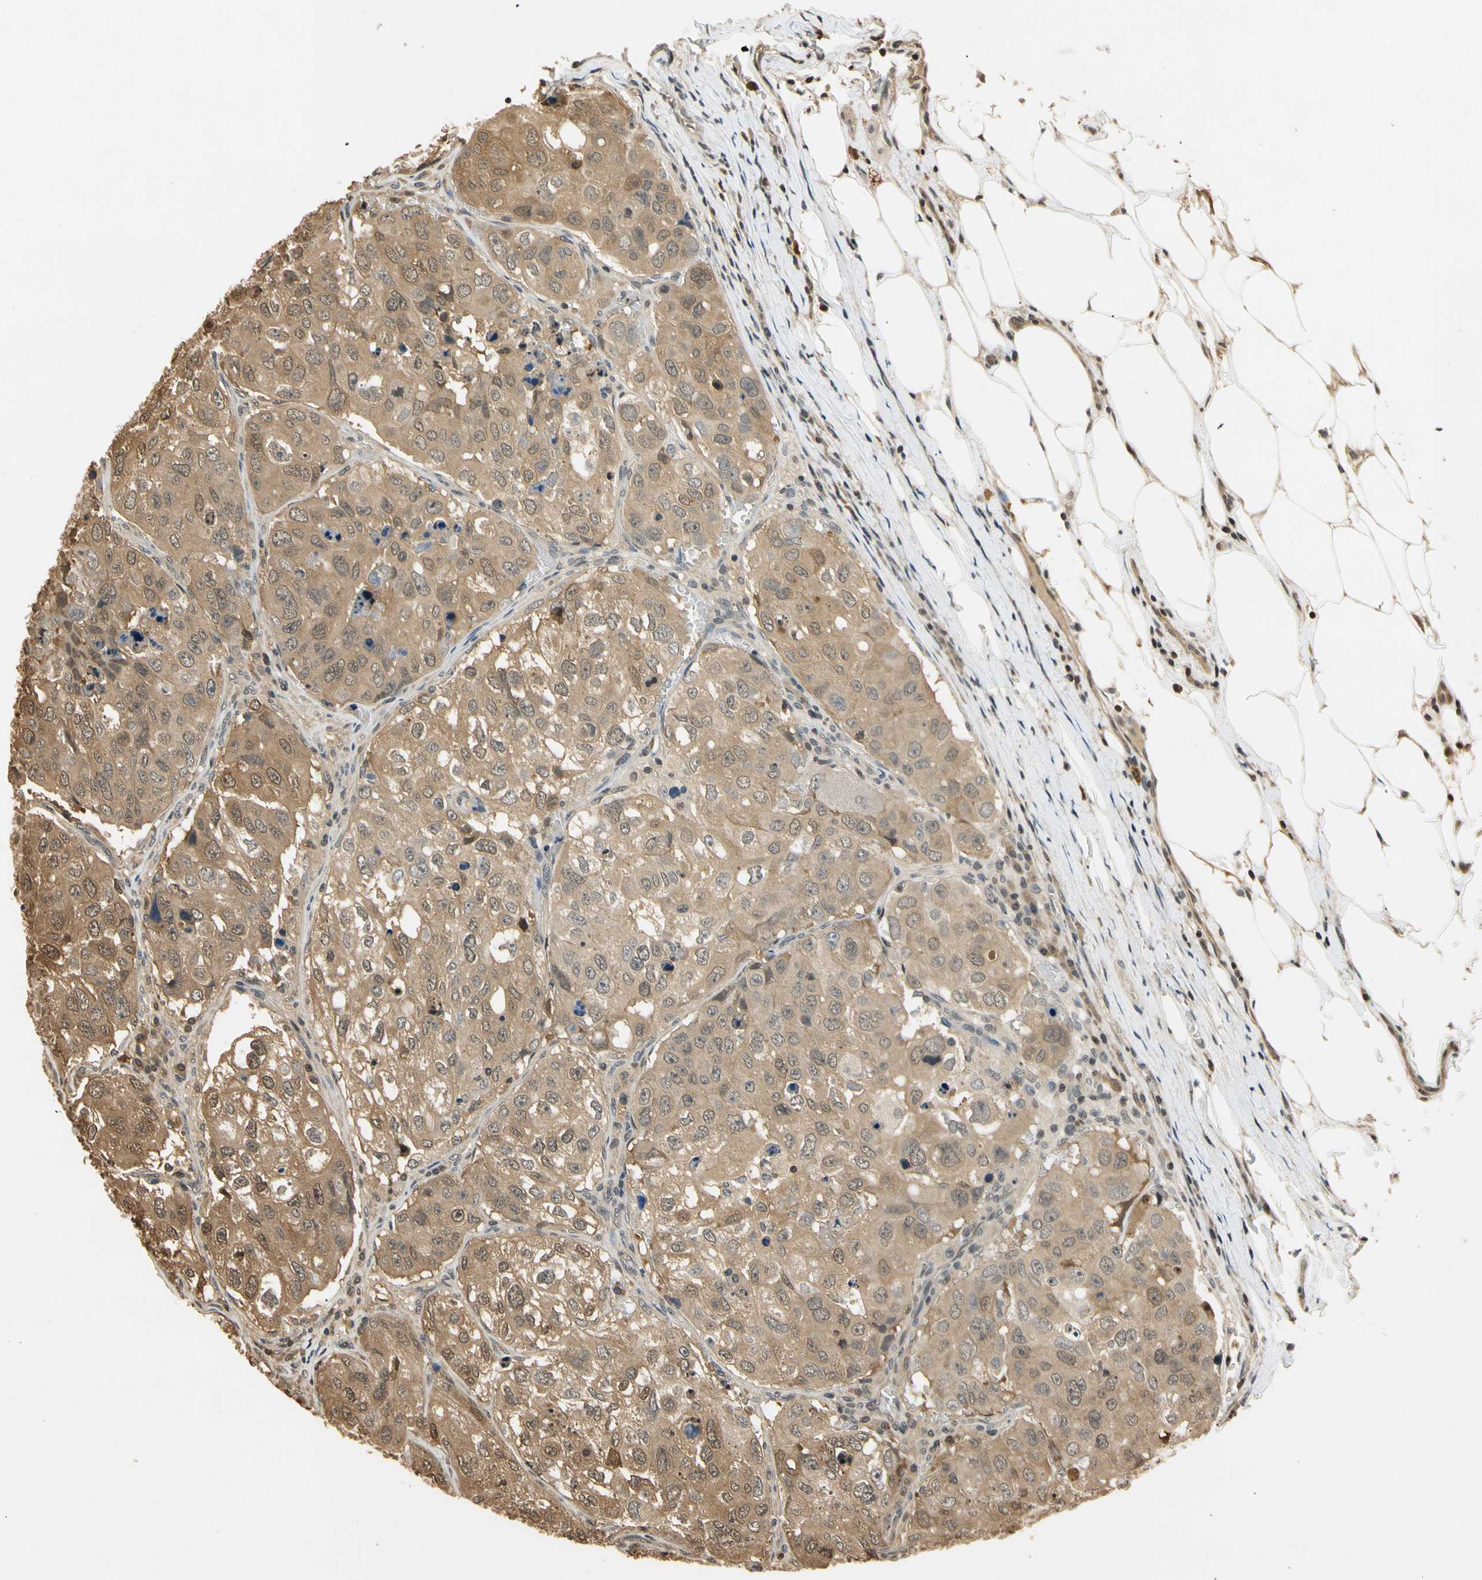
{"staining": {"intensity": "moderate", "quantity": ">75%", "location": "cytoplasmic/membranous"}, "tissue": "urothelial cancer", "cell_type": "Tumor cells", "image_type": "cancer", "snomed": [{"axis": "morphology", "description": "Urothelial carcinoma, High grade"}, {"axis": "topography", "description": "Lymph node"}, {"axis": "topography", "description": "Urinary bladder"}], "caption": "This is an image of immunohistochemistry staining of urothelial cancer, which shows moderate positivity in the cytoplasmic/membranous of tumor cells.", "gene": "SOD1", "patient": {"sex": "male", "age": 51}}